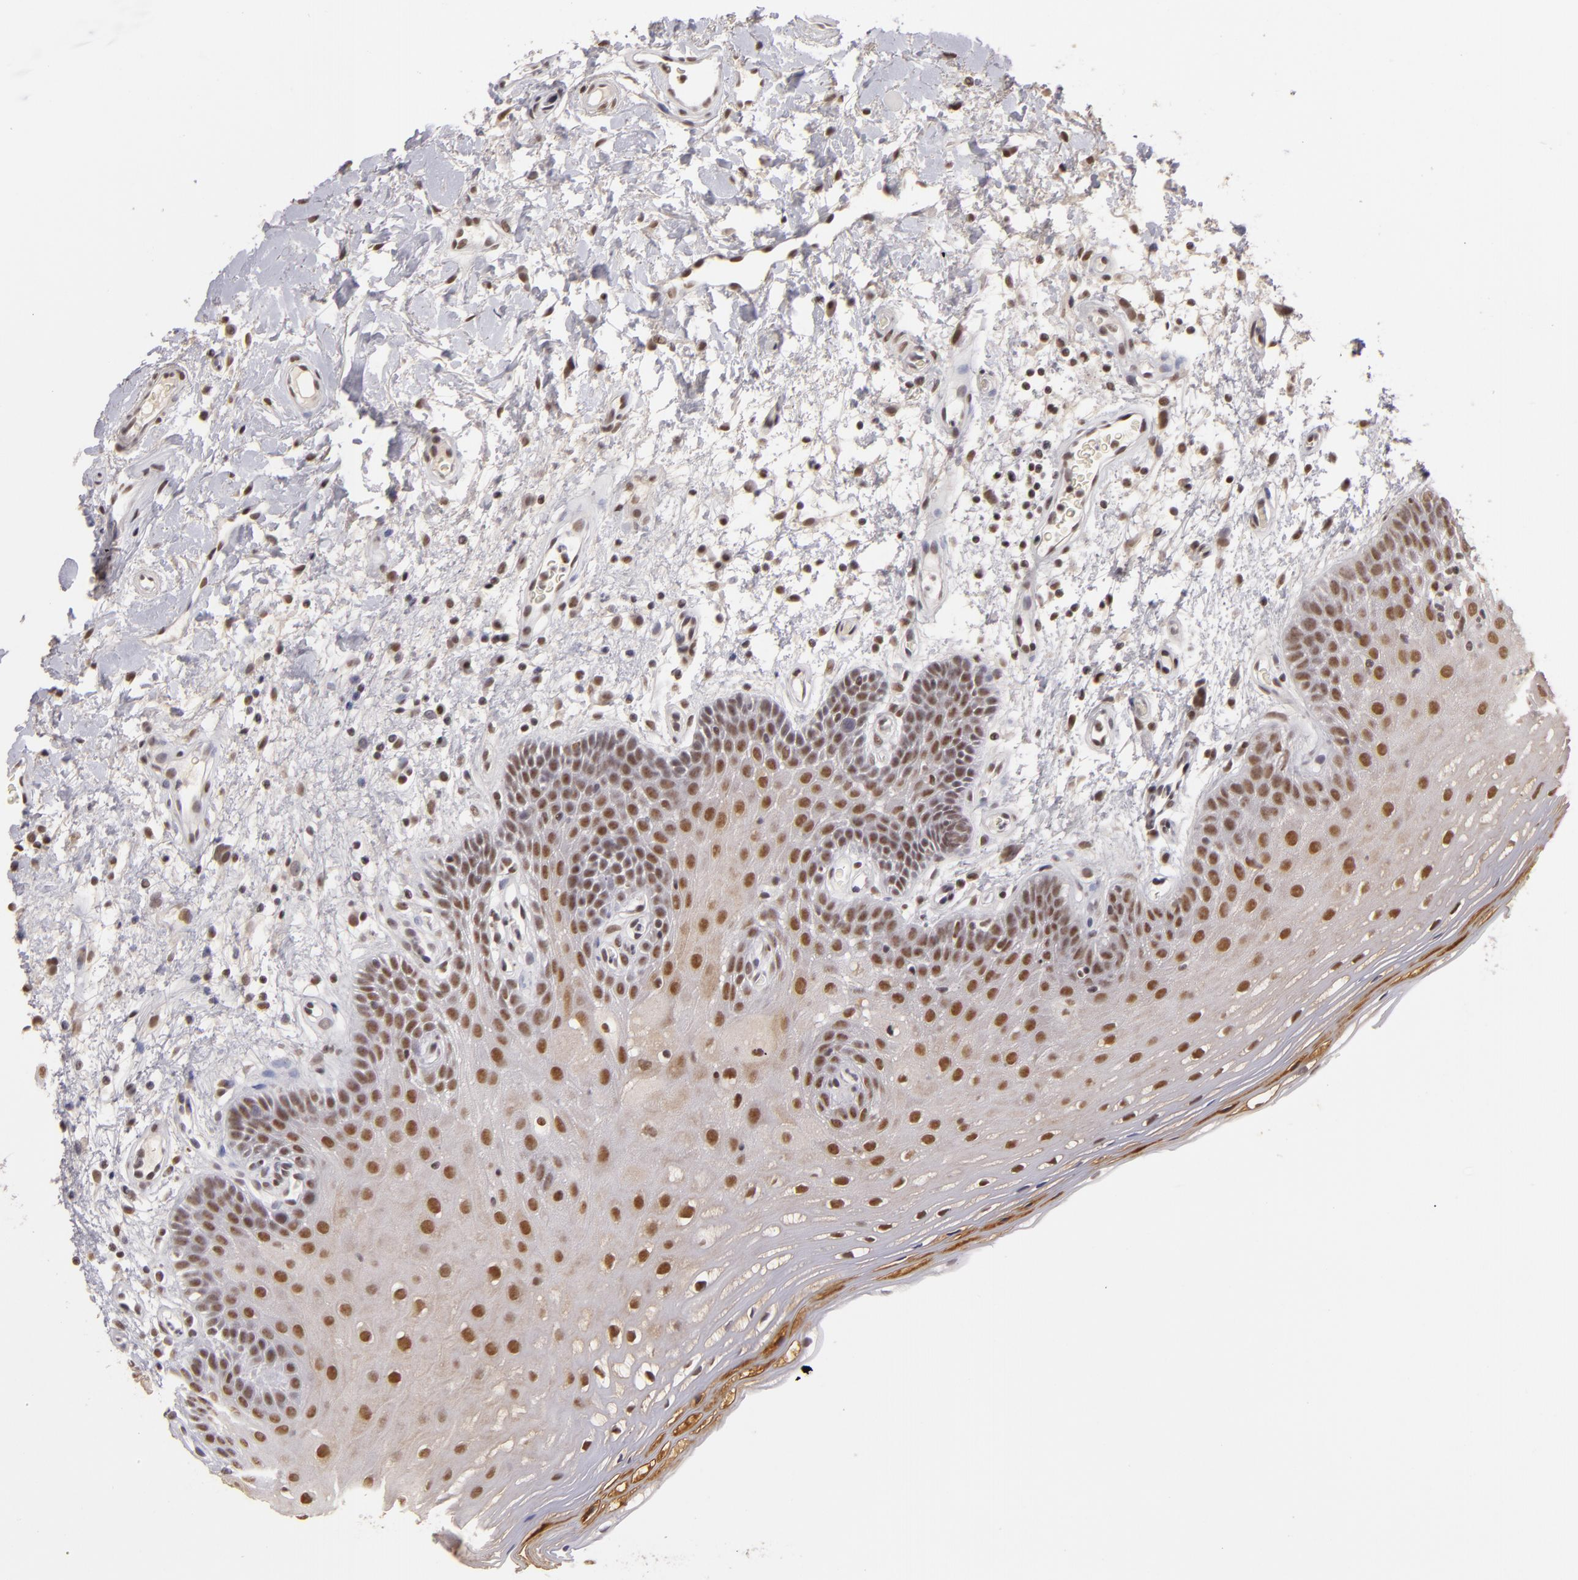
{"staining": {"intensity": "moderate", "quantity": ">75%", "location": "nuclear"}, "tissue": "oral mucosa", "cell_type": "Squamous epithelial cells", "image_type": "normal", "snomed": [{"axis": "morphology", "description": "Normal tissue, NOS"}, {"axis": "morphology", "description": "Squamous cell carcinoma, NOS"}, {"axis": "topography", "description": "Skeletal muscle"}, {"axis": "topography", "description": "Oral tissue"}, {"axis": "topography", "description": "Head-Neck"}], "caption": "Oral mucosa was stained to show a protein in brown. There is medium levels of moderate nuclear expression in about >75% of squamous epithelial cells.", "gene": "INTS6", "patient": {"sex": "male", "age": 71}}